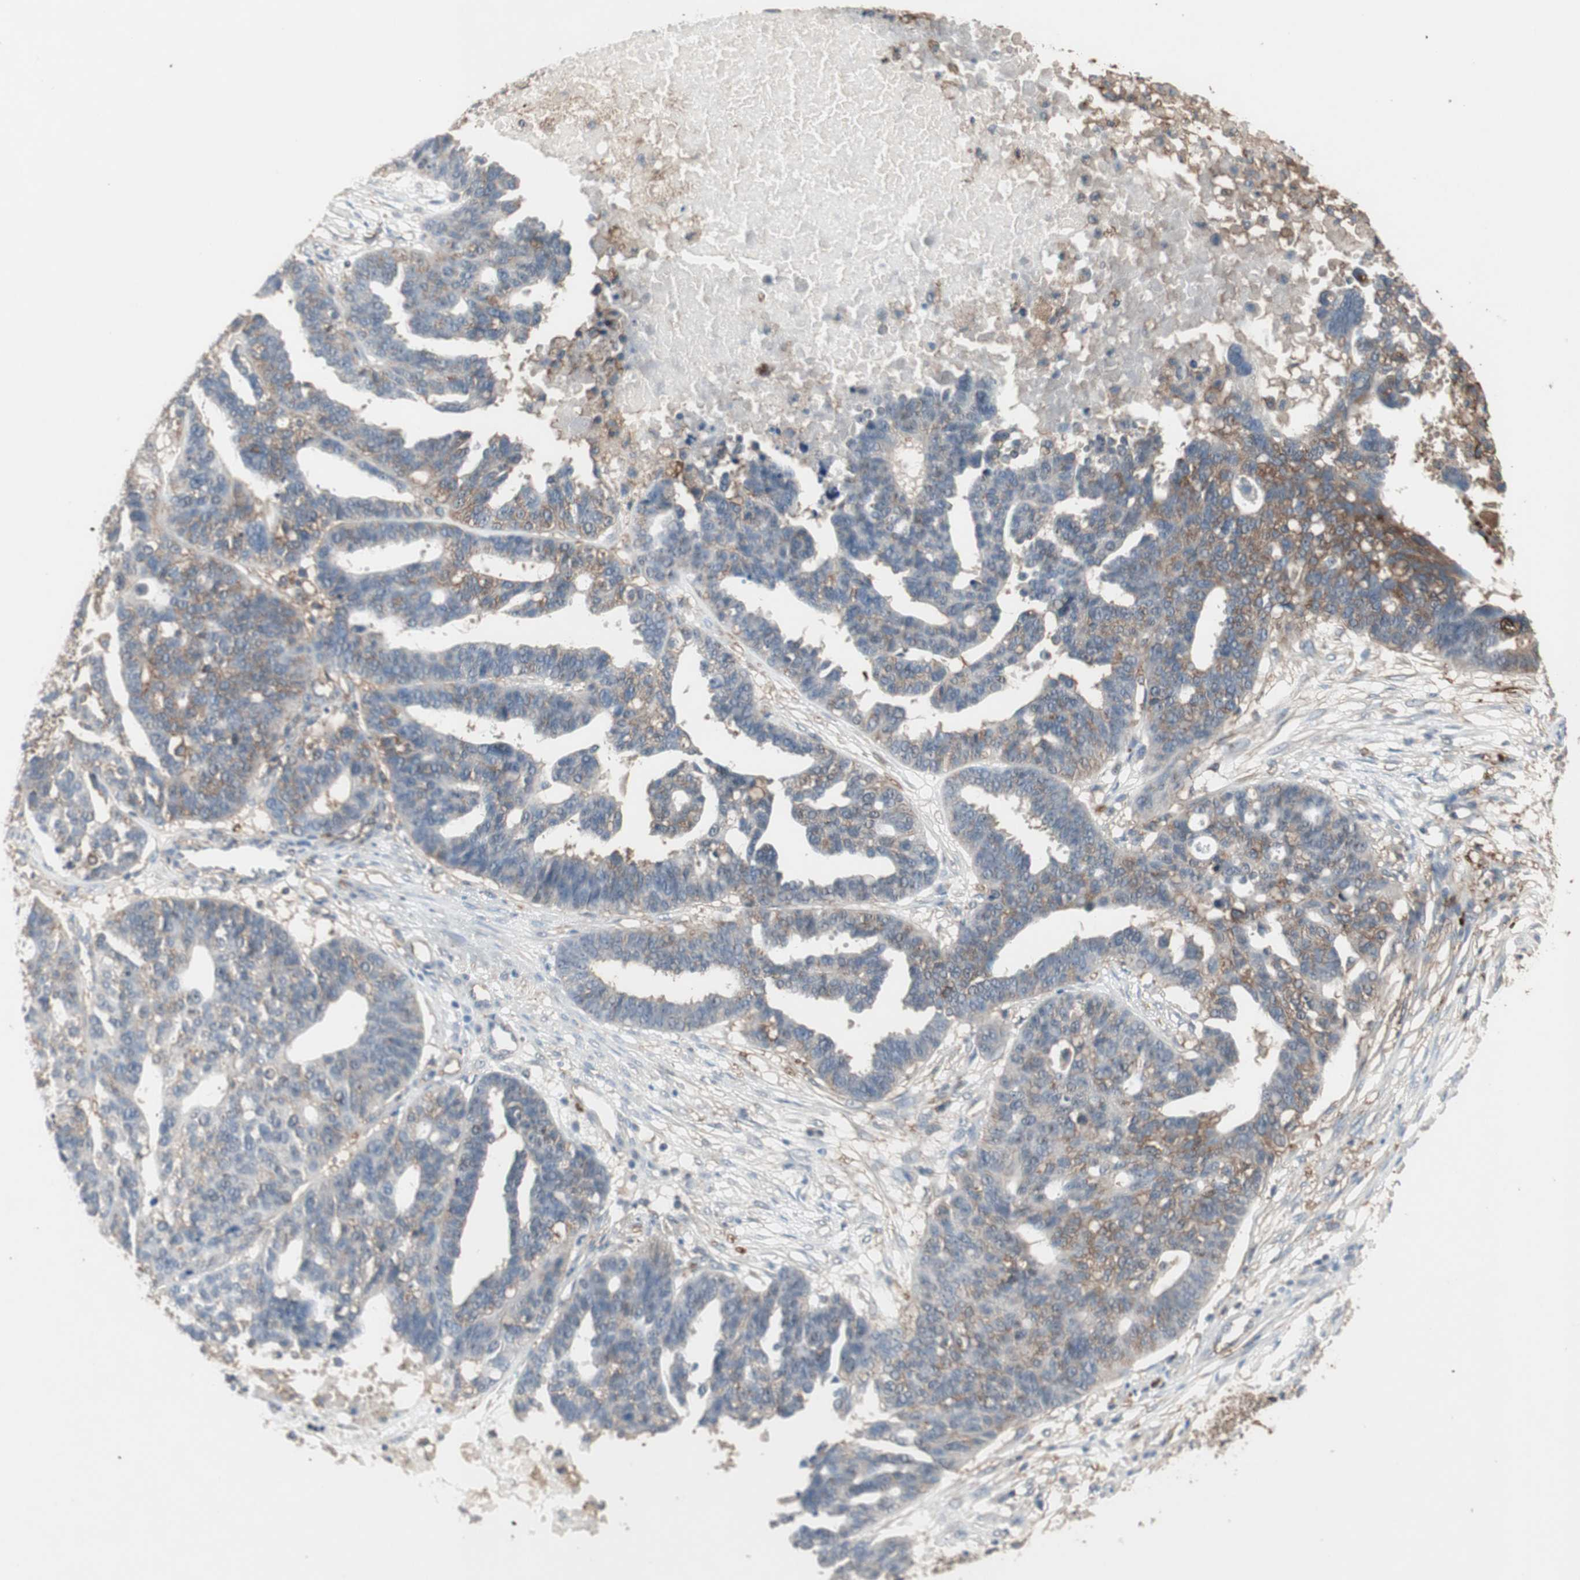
{"staining": {"intensity": "moderate", "quantity": "<25%", "location": "cytoplasmic/membranous"}, "tissue": "ovarian cancer", "cell_type": "Tumor cells", "image_type": "cancer", "snomed": [{"axis": "morphology", "description": "Cystadenocarcinoma, serous, NOS"}, {"axis": "topography", "description": "Ovary"}], "caption": "This micrograph exhibits serous cystadenocarcinoma (ovarian) stained with IHC to label a protein in brown. The cytoplasmic/membranous of tumor cells show moderate positivity for the protein. Nuclei are counter-stained blue.", "gene": "MMP3", "patient": {"sex": "female", "age": 59}}